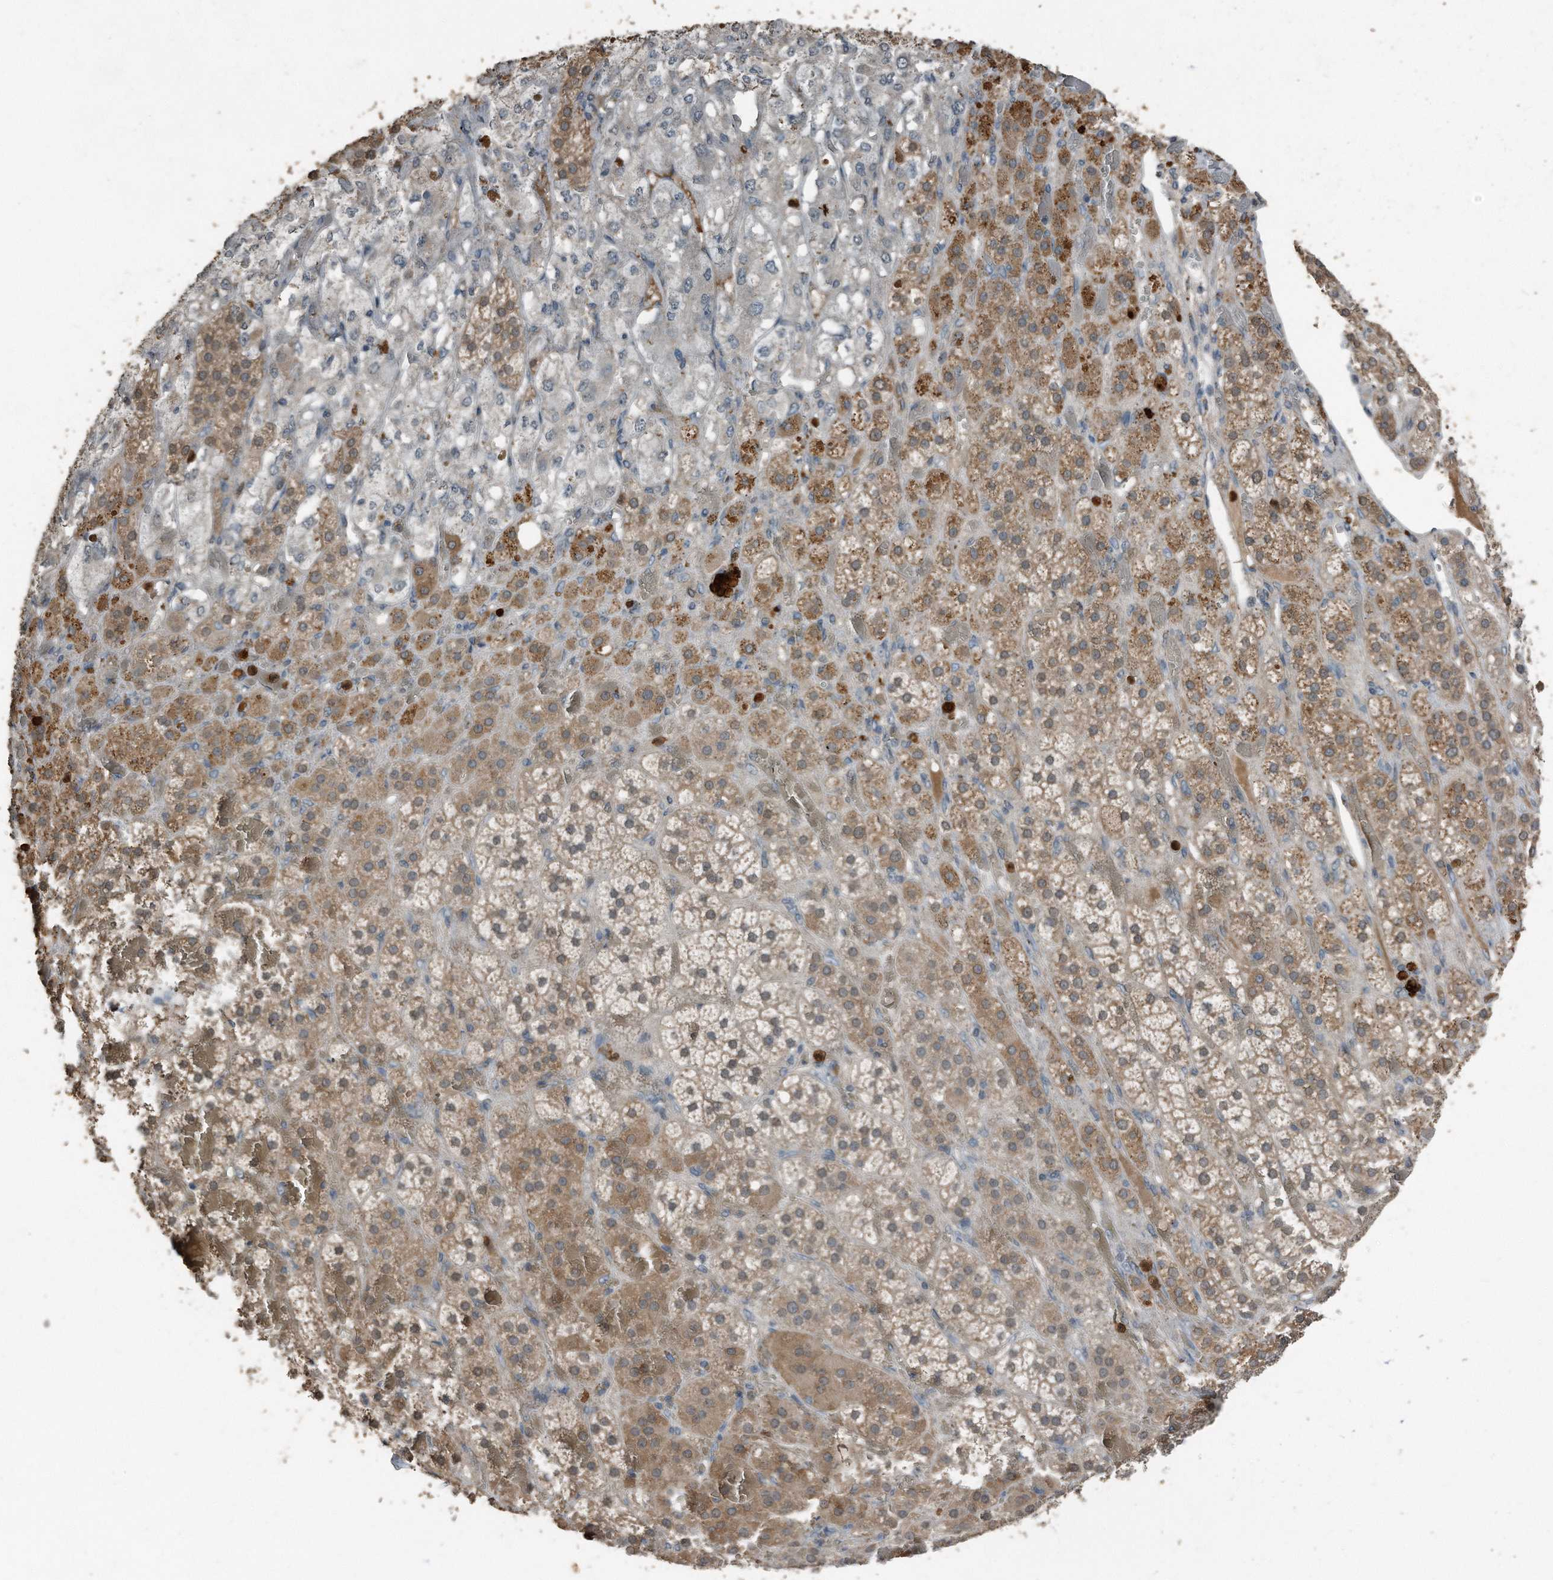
{"staining": {"intensity": "moderate", "quantity": ">75%", "location": "cytoplasmic/membranous"}, "tissue": "adrenal gland", "cell_type": "Glandular cells", "image_type": "normal", "snomed": [{"axis": "morphology", "description": "Normal tissue, NOS"}, {"axis": "topography", "description": "Adrenal gland"}], "caption": "Unremarkable adrenal gland exhibits moderate cytoplasmic/membranous positivity in about >75% of glandular cells, visualized by immunohistochemistry. The protein is shown in brown color, while the nuclei are stained blue.", "gene": "C9", "patient": {"sex": "female", "age": 59}}